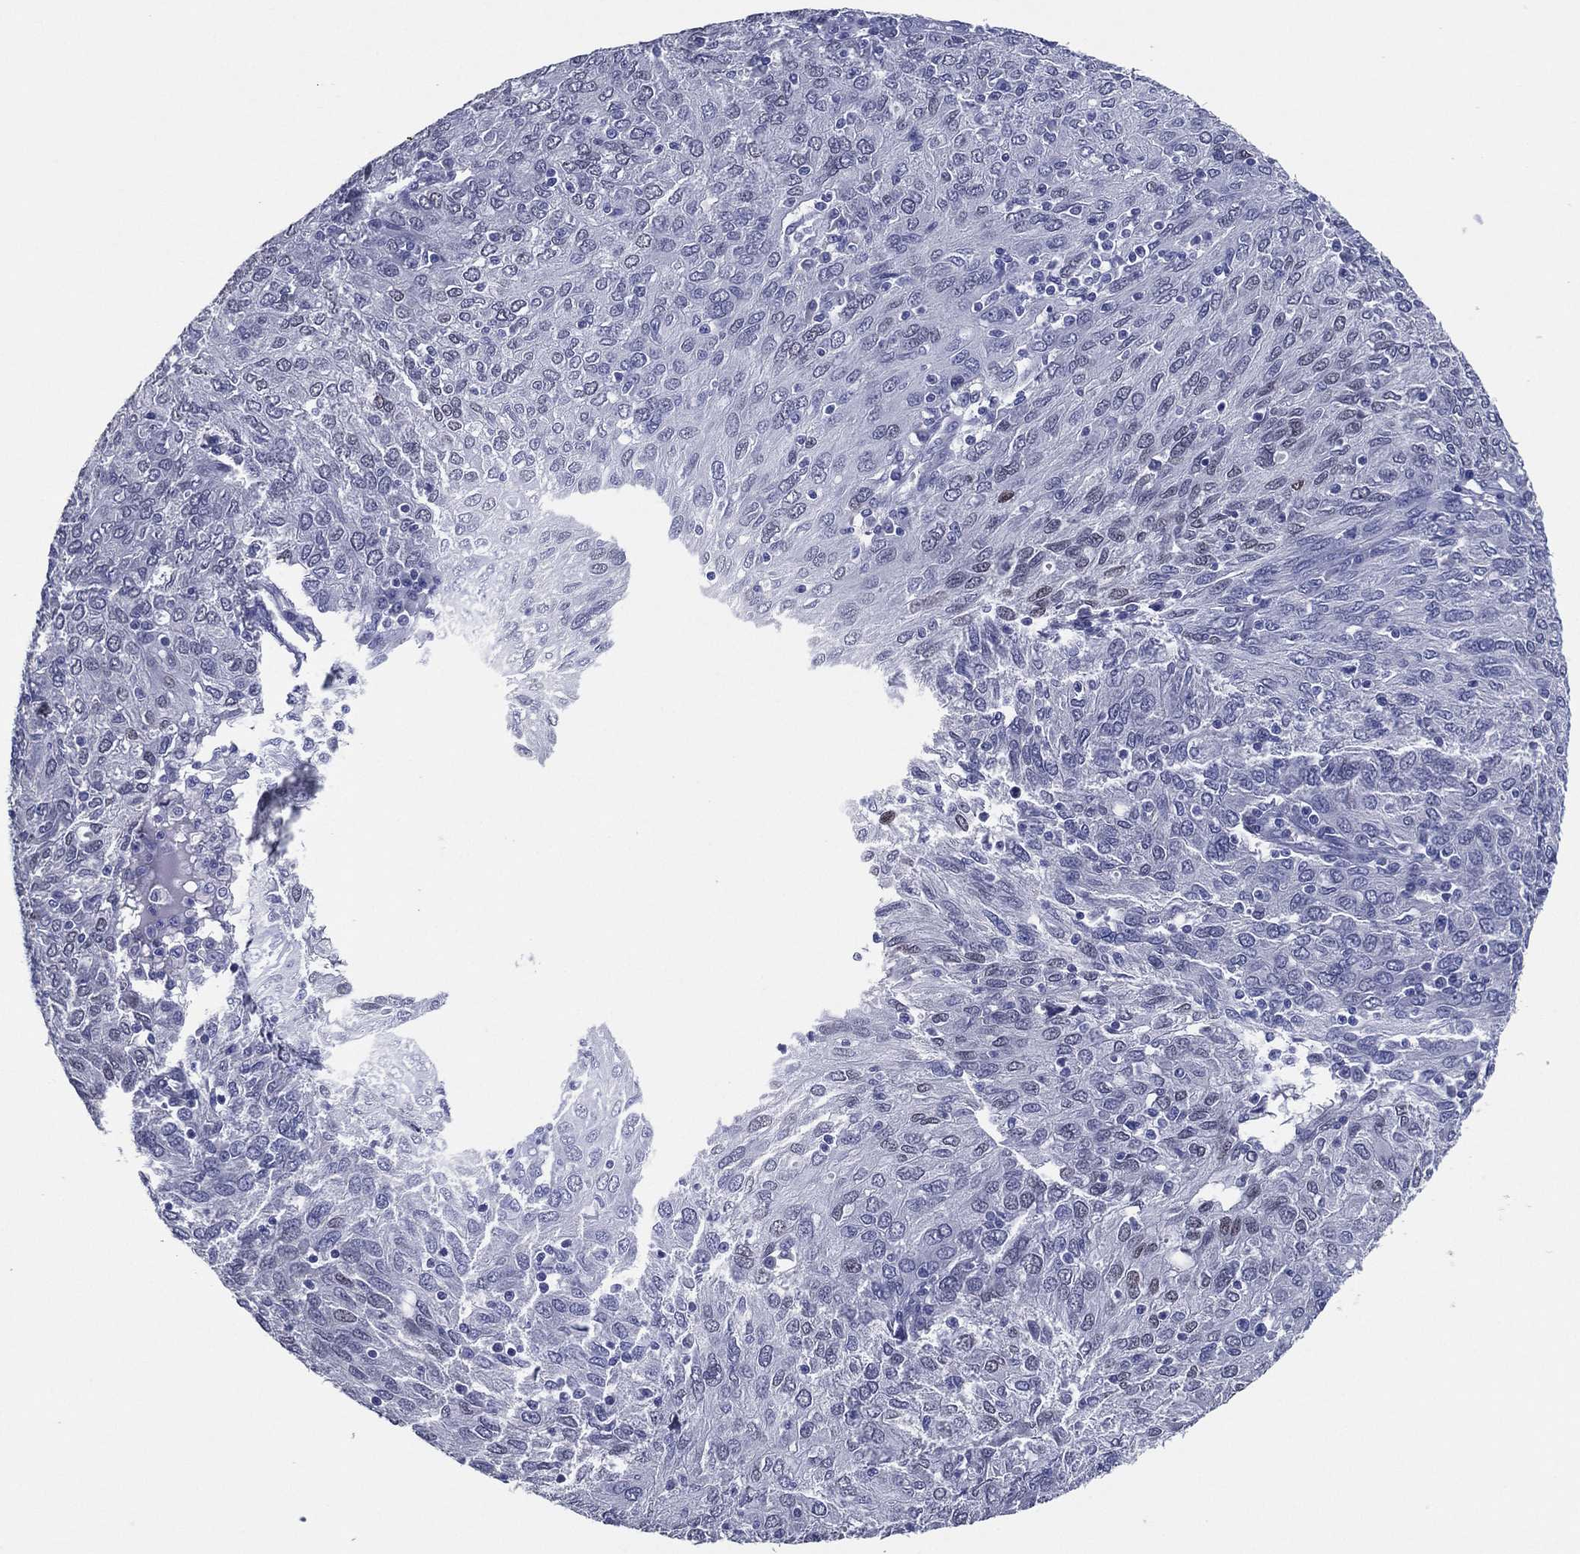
{"staining": {"intensity": "negative", "quantity": "none", "location": "none"}, "tissue": "ovarian cancer", "cell_type": "Tumor cells", "image_type": "cancer", "snomed": [{"axis": "morphology", "description": "Carcinoma, endometroid"}, {"axis": "topography", "description": "Ovary"}], "caption": "The immunohistochemistry (IHC) image has no significant staining in tumor cells of ovarian cancer (endometroid carcinoma) tissue.", "gene": "TFAP2A", "patient": {"sex": "female", "age": 50}}